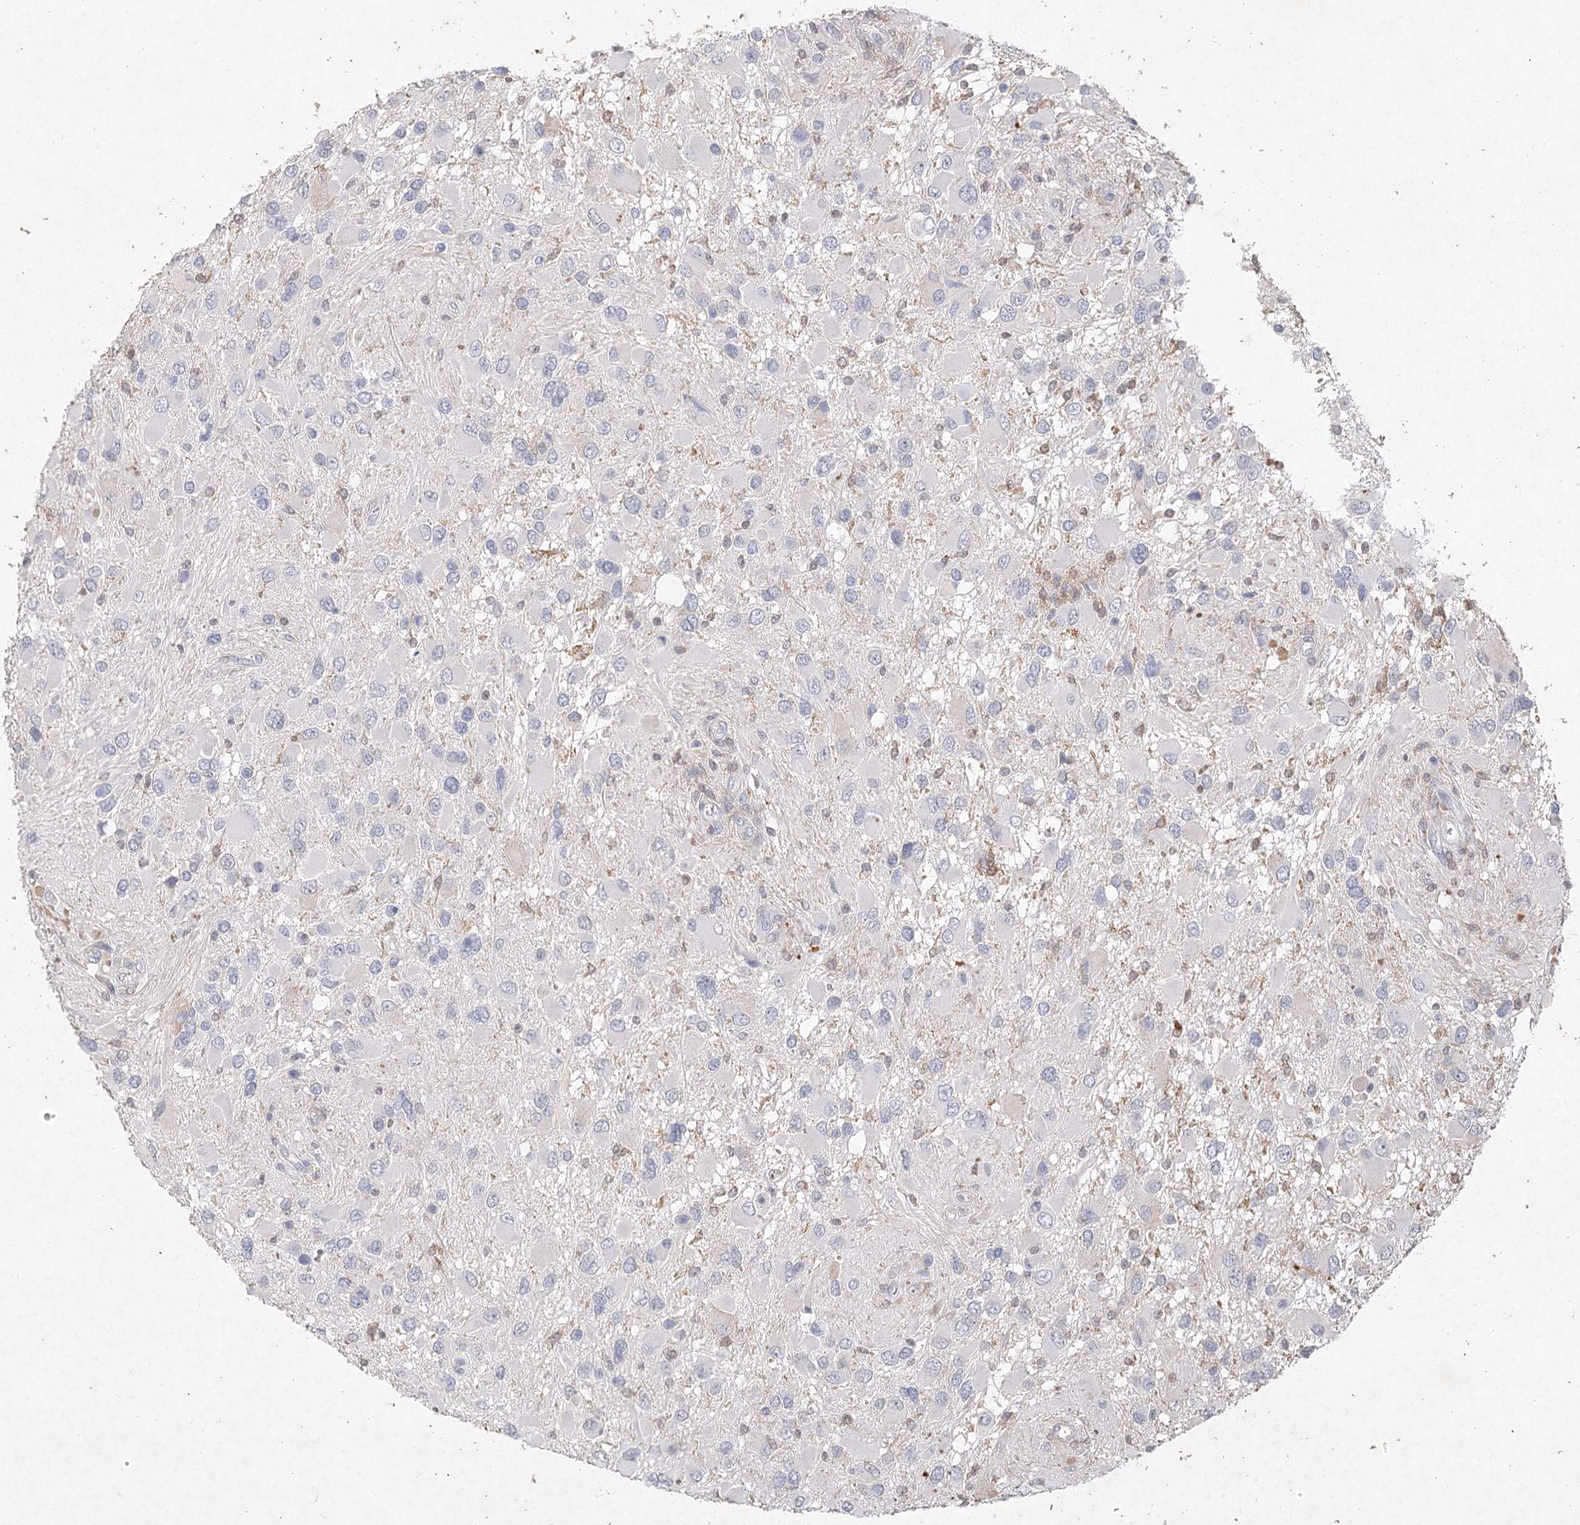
{"staining": {"intensity": "negative", "quantity": "none", "location": "none"}, "tissue": "glioma", "cell_type": "Tumor cells", "image_type": "cancer", "snomed": [{"axis": "morphology", "description": "Glioma, malignant, High grade"}, {"axis": "topography", "description": "Brain"}], "caption": "This is an IHC histopathology image of malignant high-grade glioma. There is no staining in tumor cells.", "gene": "ARSI", "patient": {"sex": "male", "age": 53}}